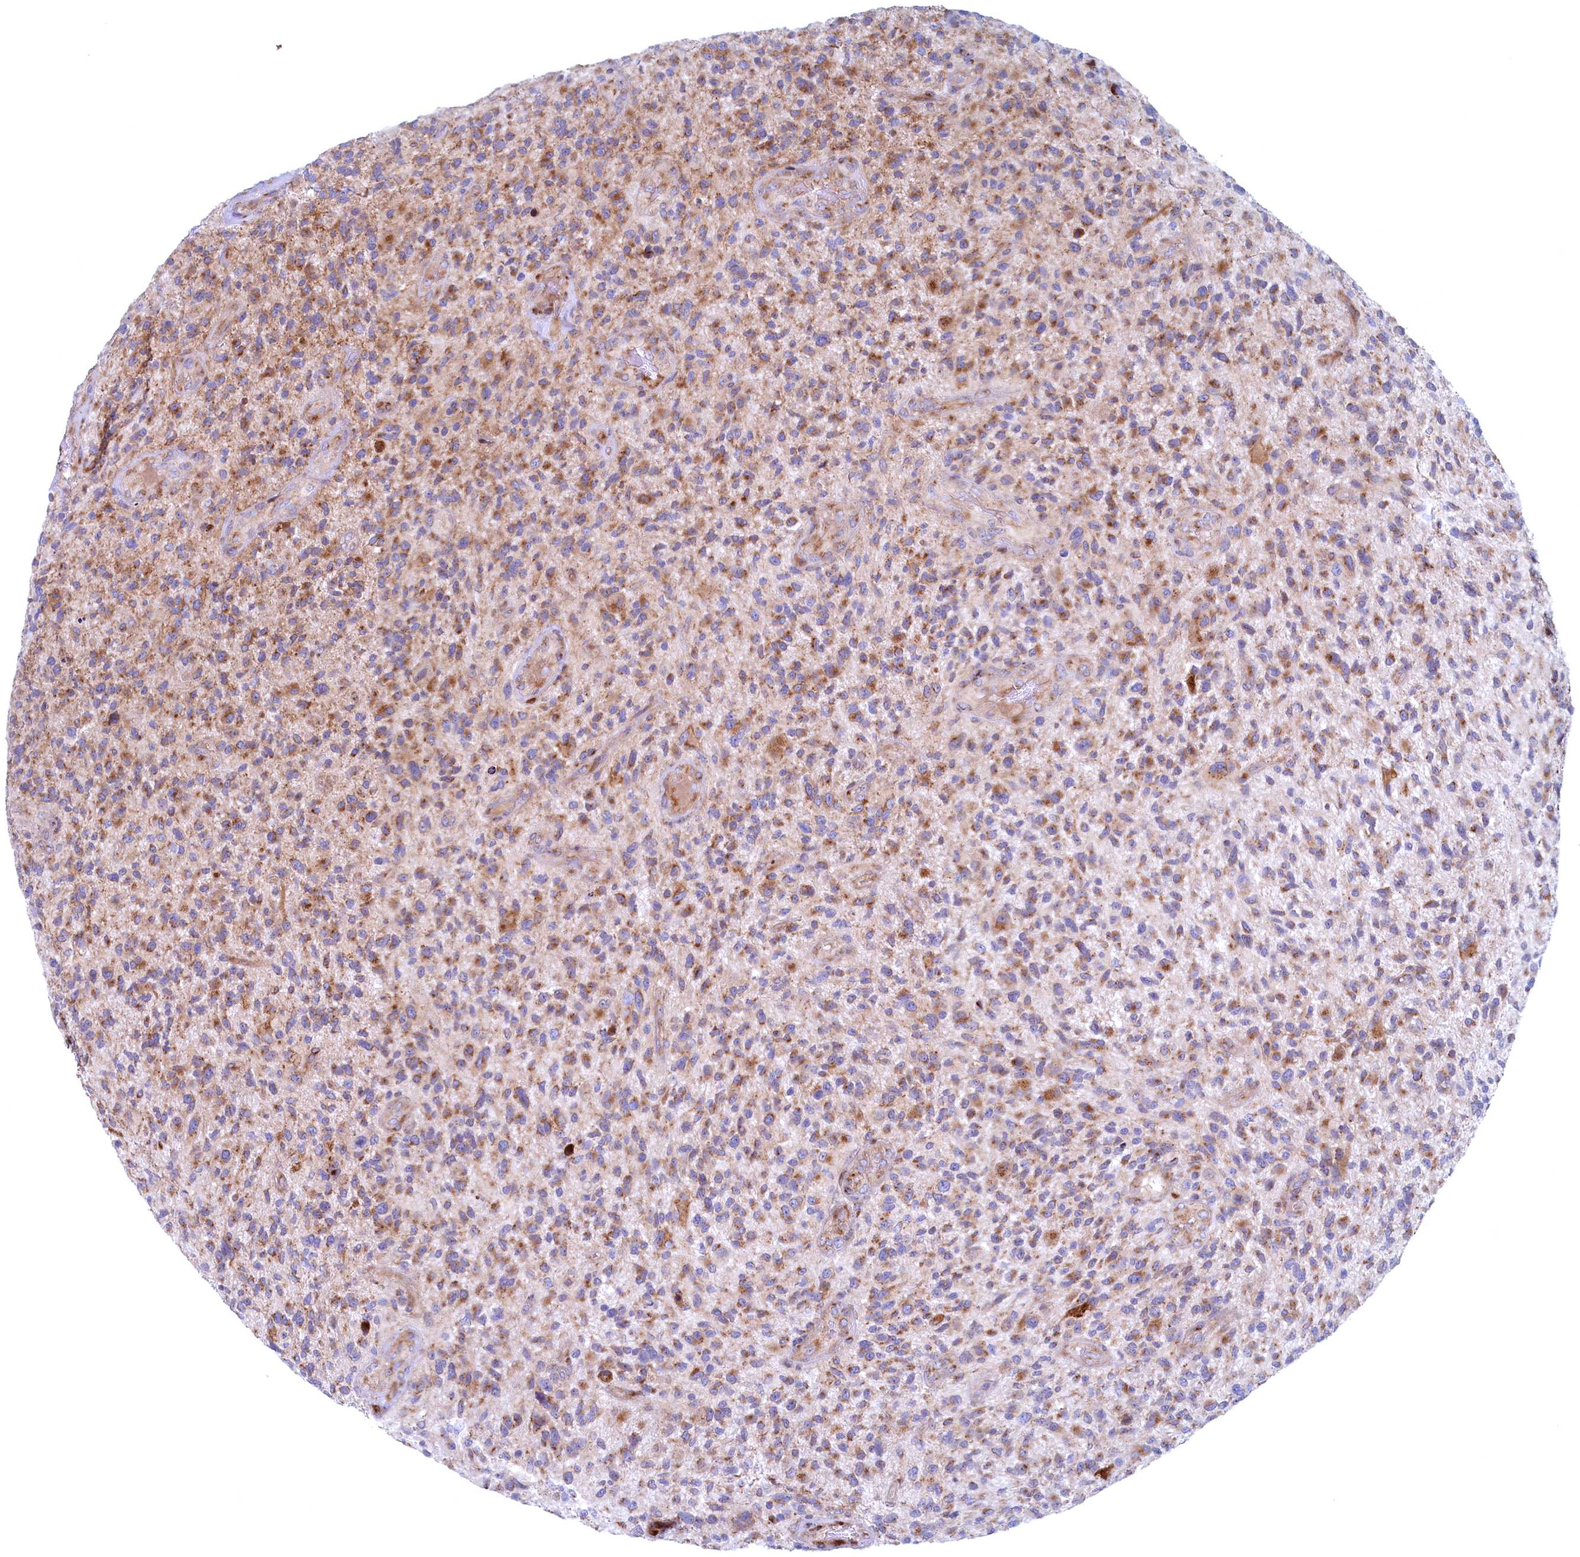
{"staining": {"intensity": "moderate", "quantity": "25%-75%", "location": "cytoplasmic/membranous"}, "tissue": "glioma", "cell_type": "Tumor cells", "image_type": "cancer", "snomed": [{"axis": "morphology", "description": "Glioma, malignant, High grade"}, {"axis": "topography", "description": "Brain"}], "caption": "This is an image of immunohistochemistry staining of glioma, which shows moderate positivity in the cytoplasmic/membranous of tumor cells.", "gene": "MTFMT", "patient": {"sex": "male", "age": 47}}